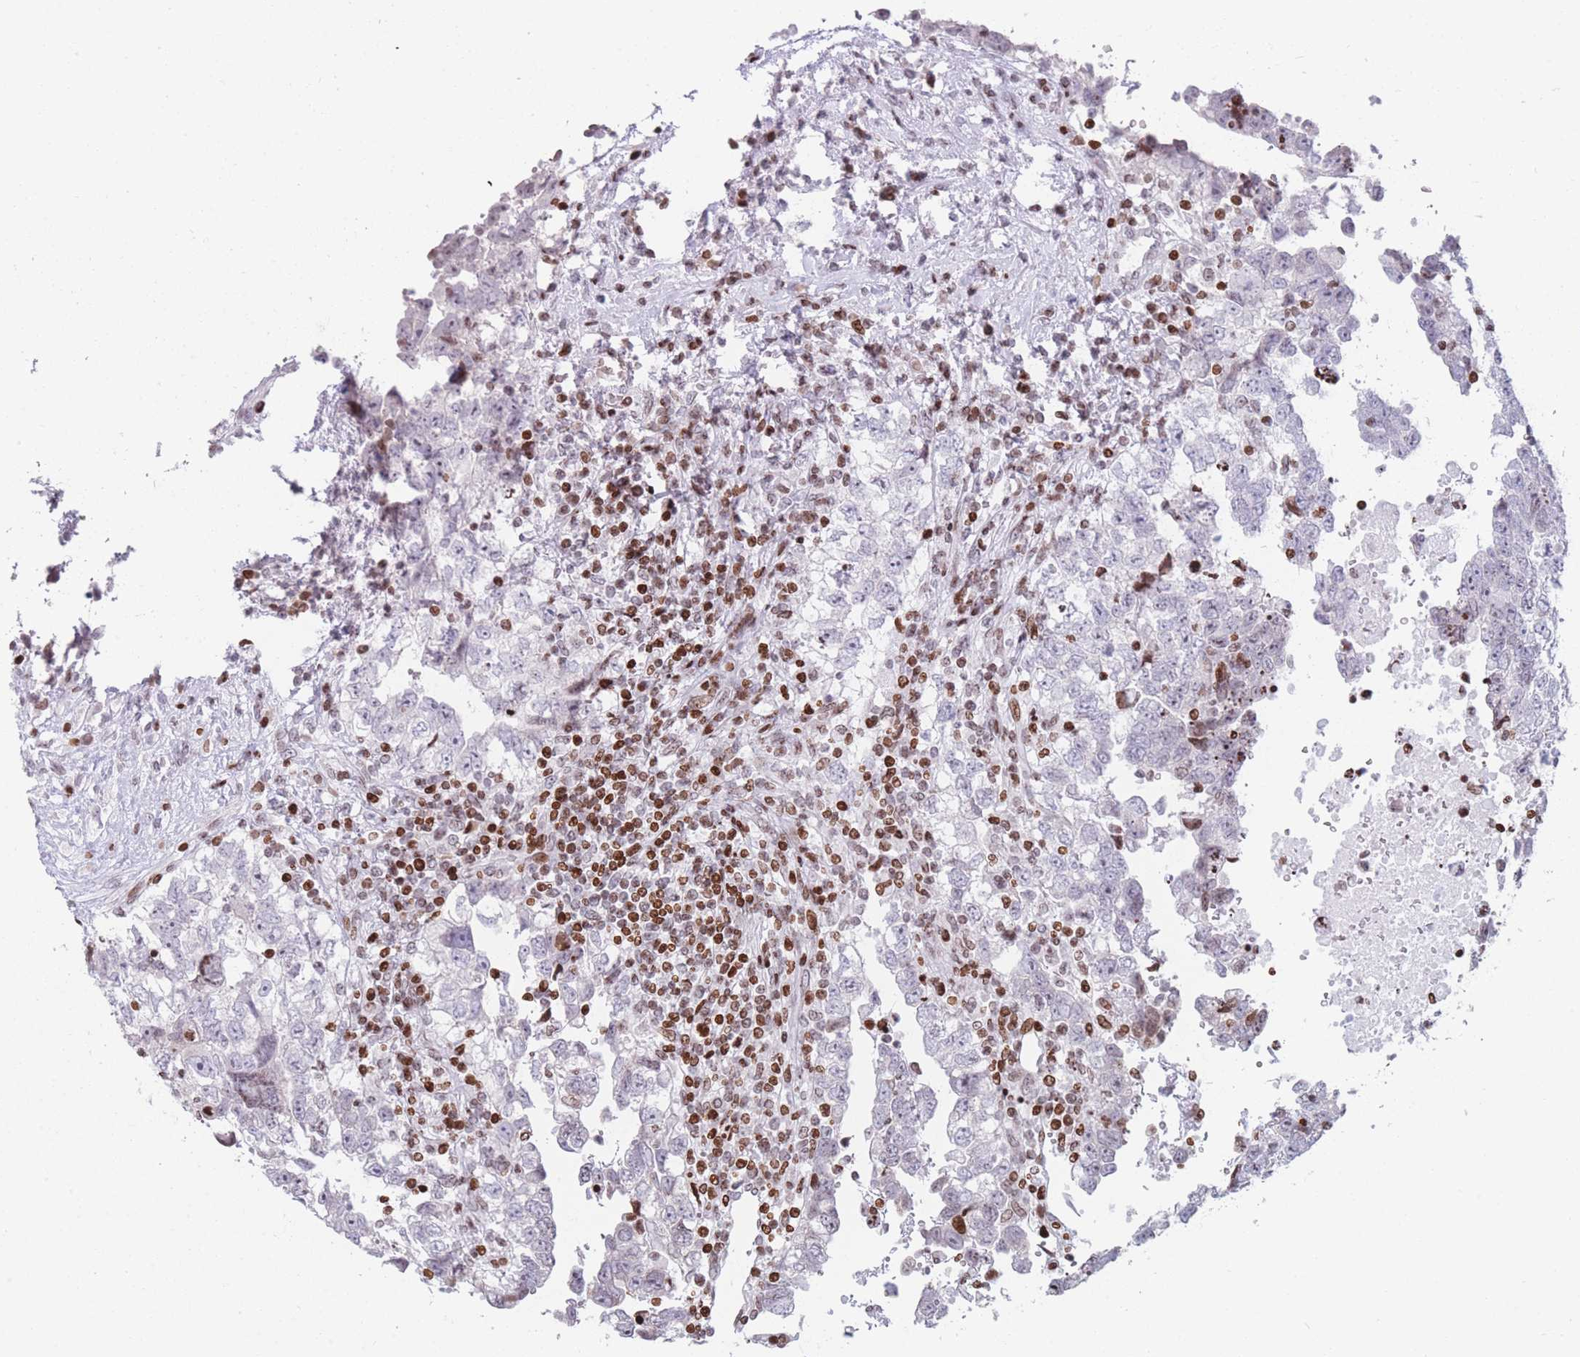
{"staining": {"intensity": "negative", "quantity": "none", "location": "none"}, "tissue": "testis cancer", "cell_type": "Tumor cells", "image_type": "cancer", "snomed": [{"axis": "morphology", "description": "Carcinoma, Embryonal, NOS"}, {"axis": "topography", "description": "Testis"}], "caption": "An image of testis cancer stained for a protein displays no brown staining in tumor cells. Nuclei are stained in blue.", "gene": "AK9", "patient": {"sex": "male", "age": 37}}